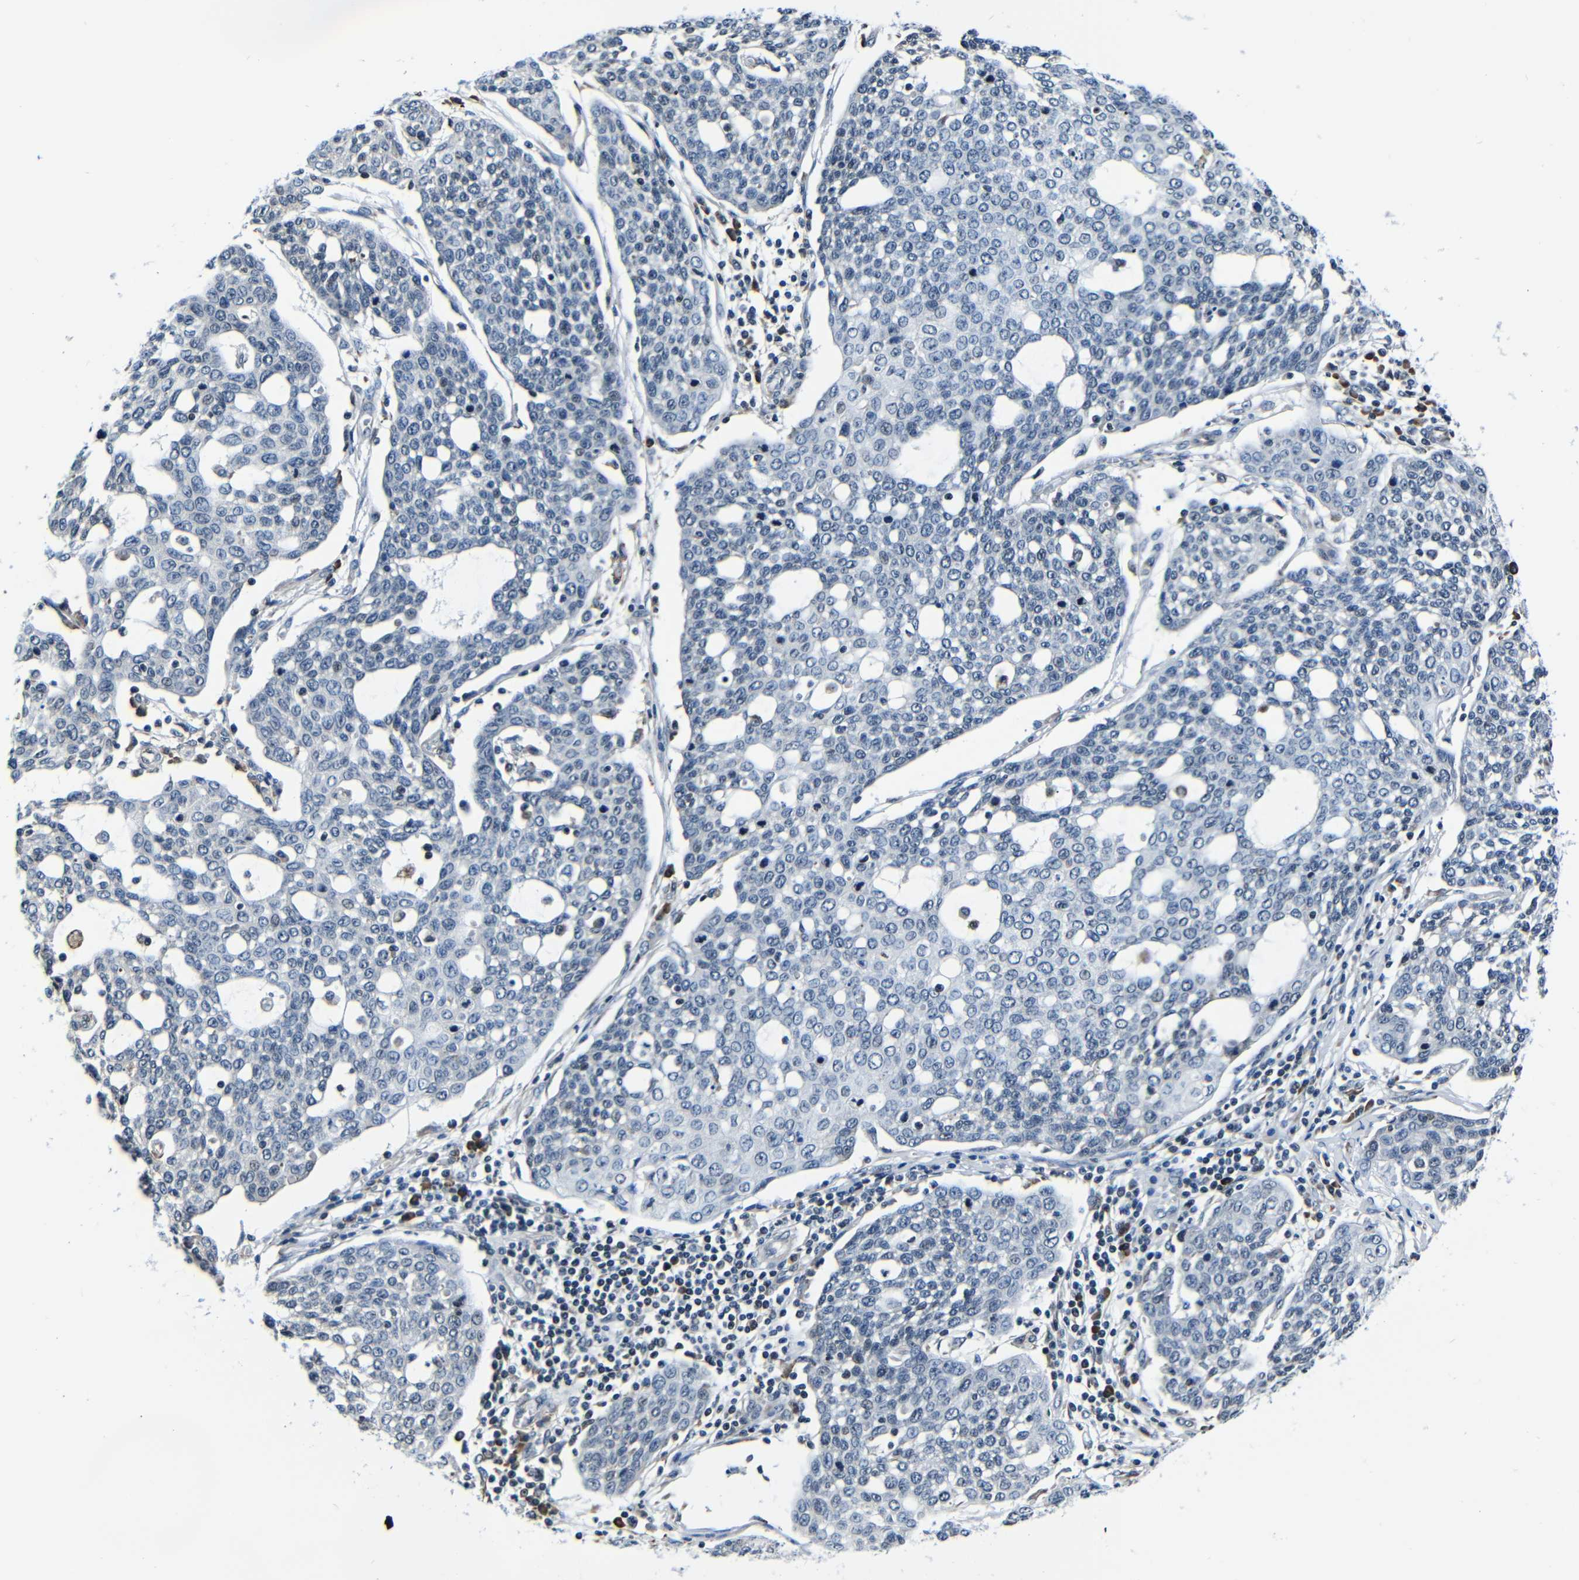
{"staining": {"intensity": "negative", "quantity": "none", "location": "none"}, "tissue": "cervical cancer", "cell_type": "Tumor cells", "image_type": "cancer", "snomed": [{"axis": "morphology", "description": "Squamous cell carcinoma, NOS"}, {"axis": "topography", "description": "Cervix"}], "caption": "A histopathology image of squamous cell carcinoma (cervical) stained for a protein displays no brown staining in tumor cells.", "gene": "NCBP3", "patient": {"sex": "female", "age": 34}}